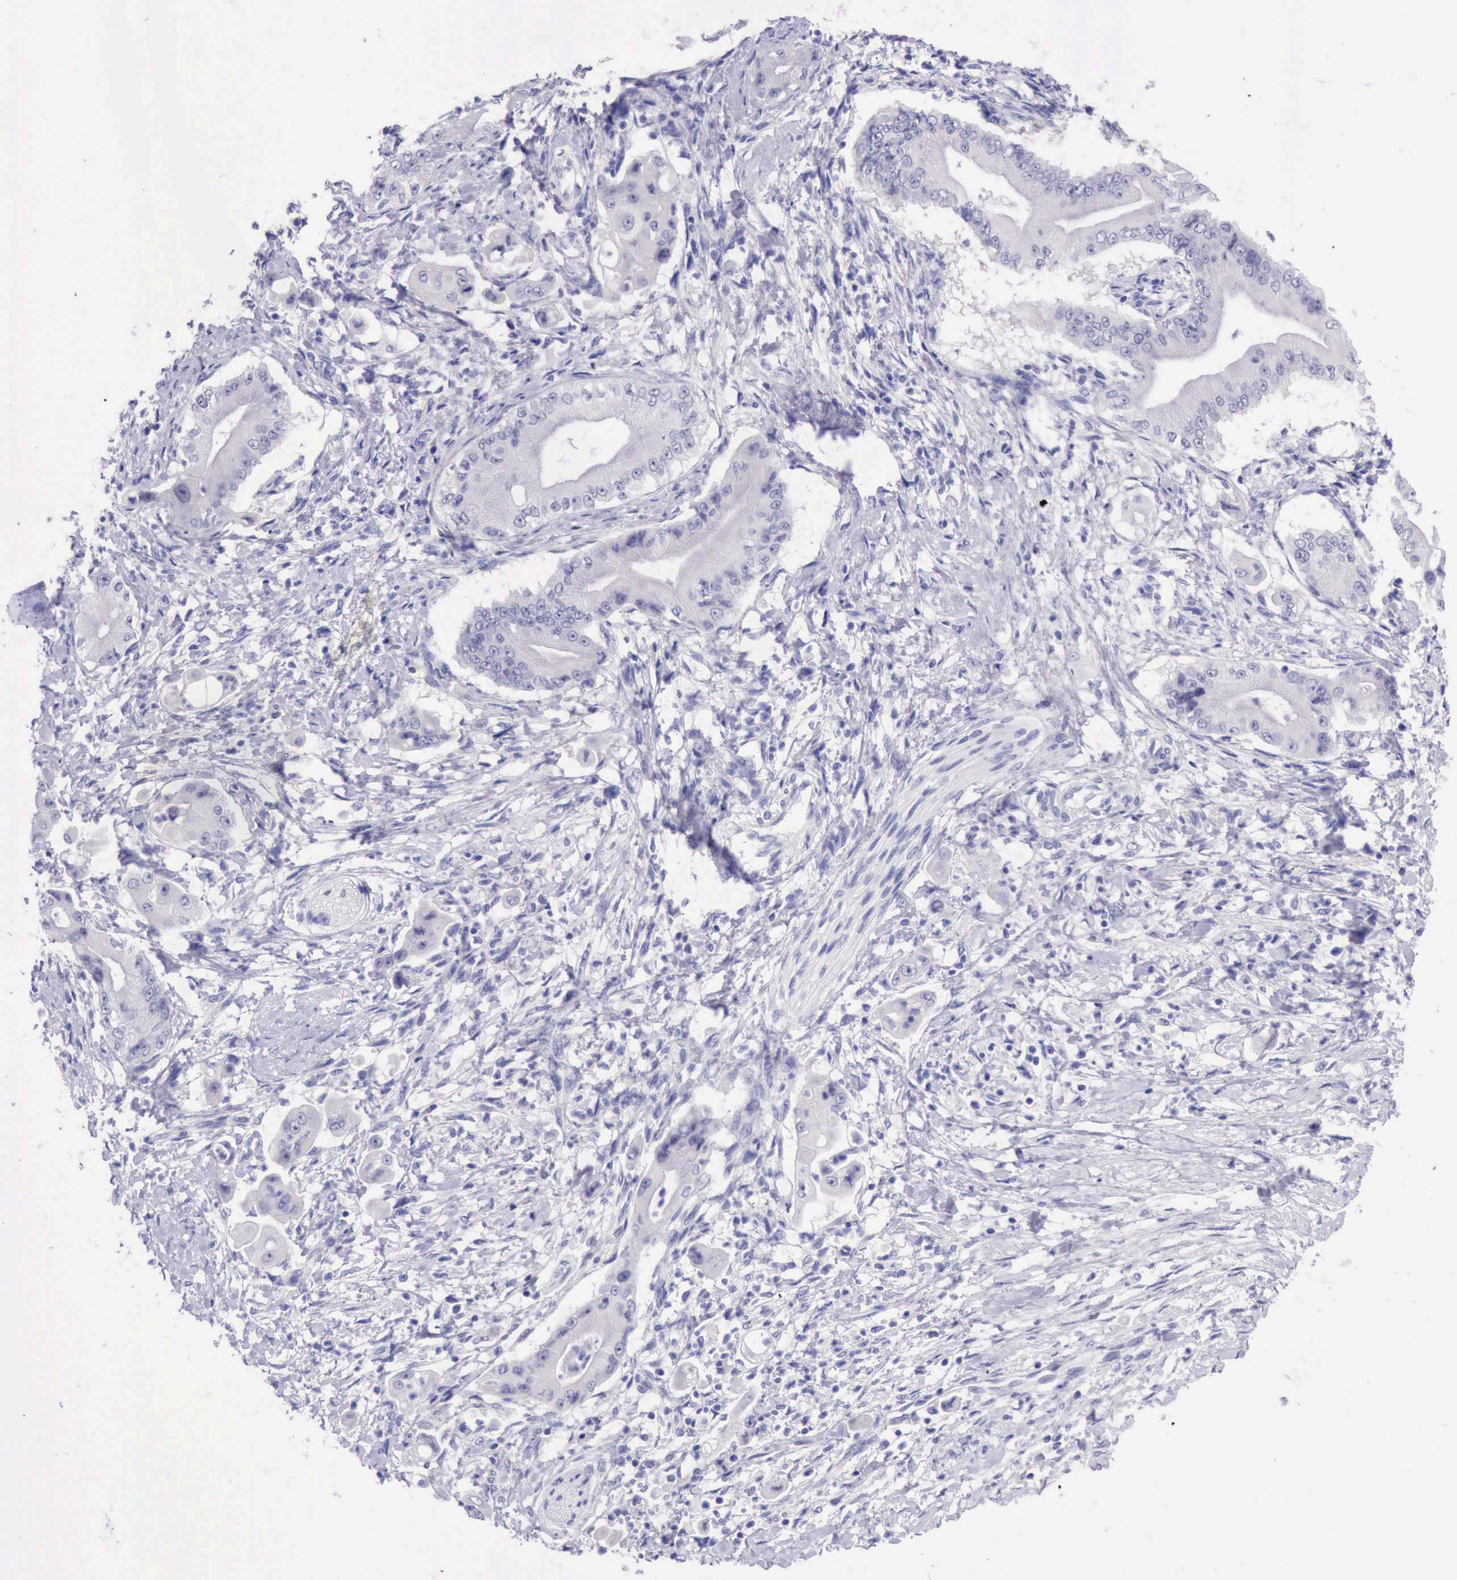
{"staining": {"intensity": "negative", "quantity": "none", "location": "none"}, "tissue": "pancreatic cancer", "cell_type": "Tumor cells", "image_type": "cancer", "snomed": [{"axis": "morphology", "description": "Adenocarcinoma, NOS"}, {"axis": "topography", "description": "Pancreas"}], "caption": "Protein analysis of pancreatic adenocarcinoma reveals no significant expression in tumor cells.", "gene": "LRFN5", "patient": {"sex": "male", "age": 62}}